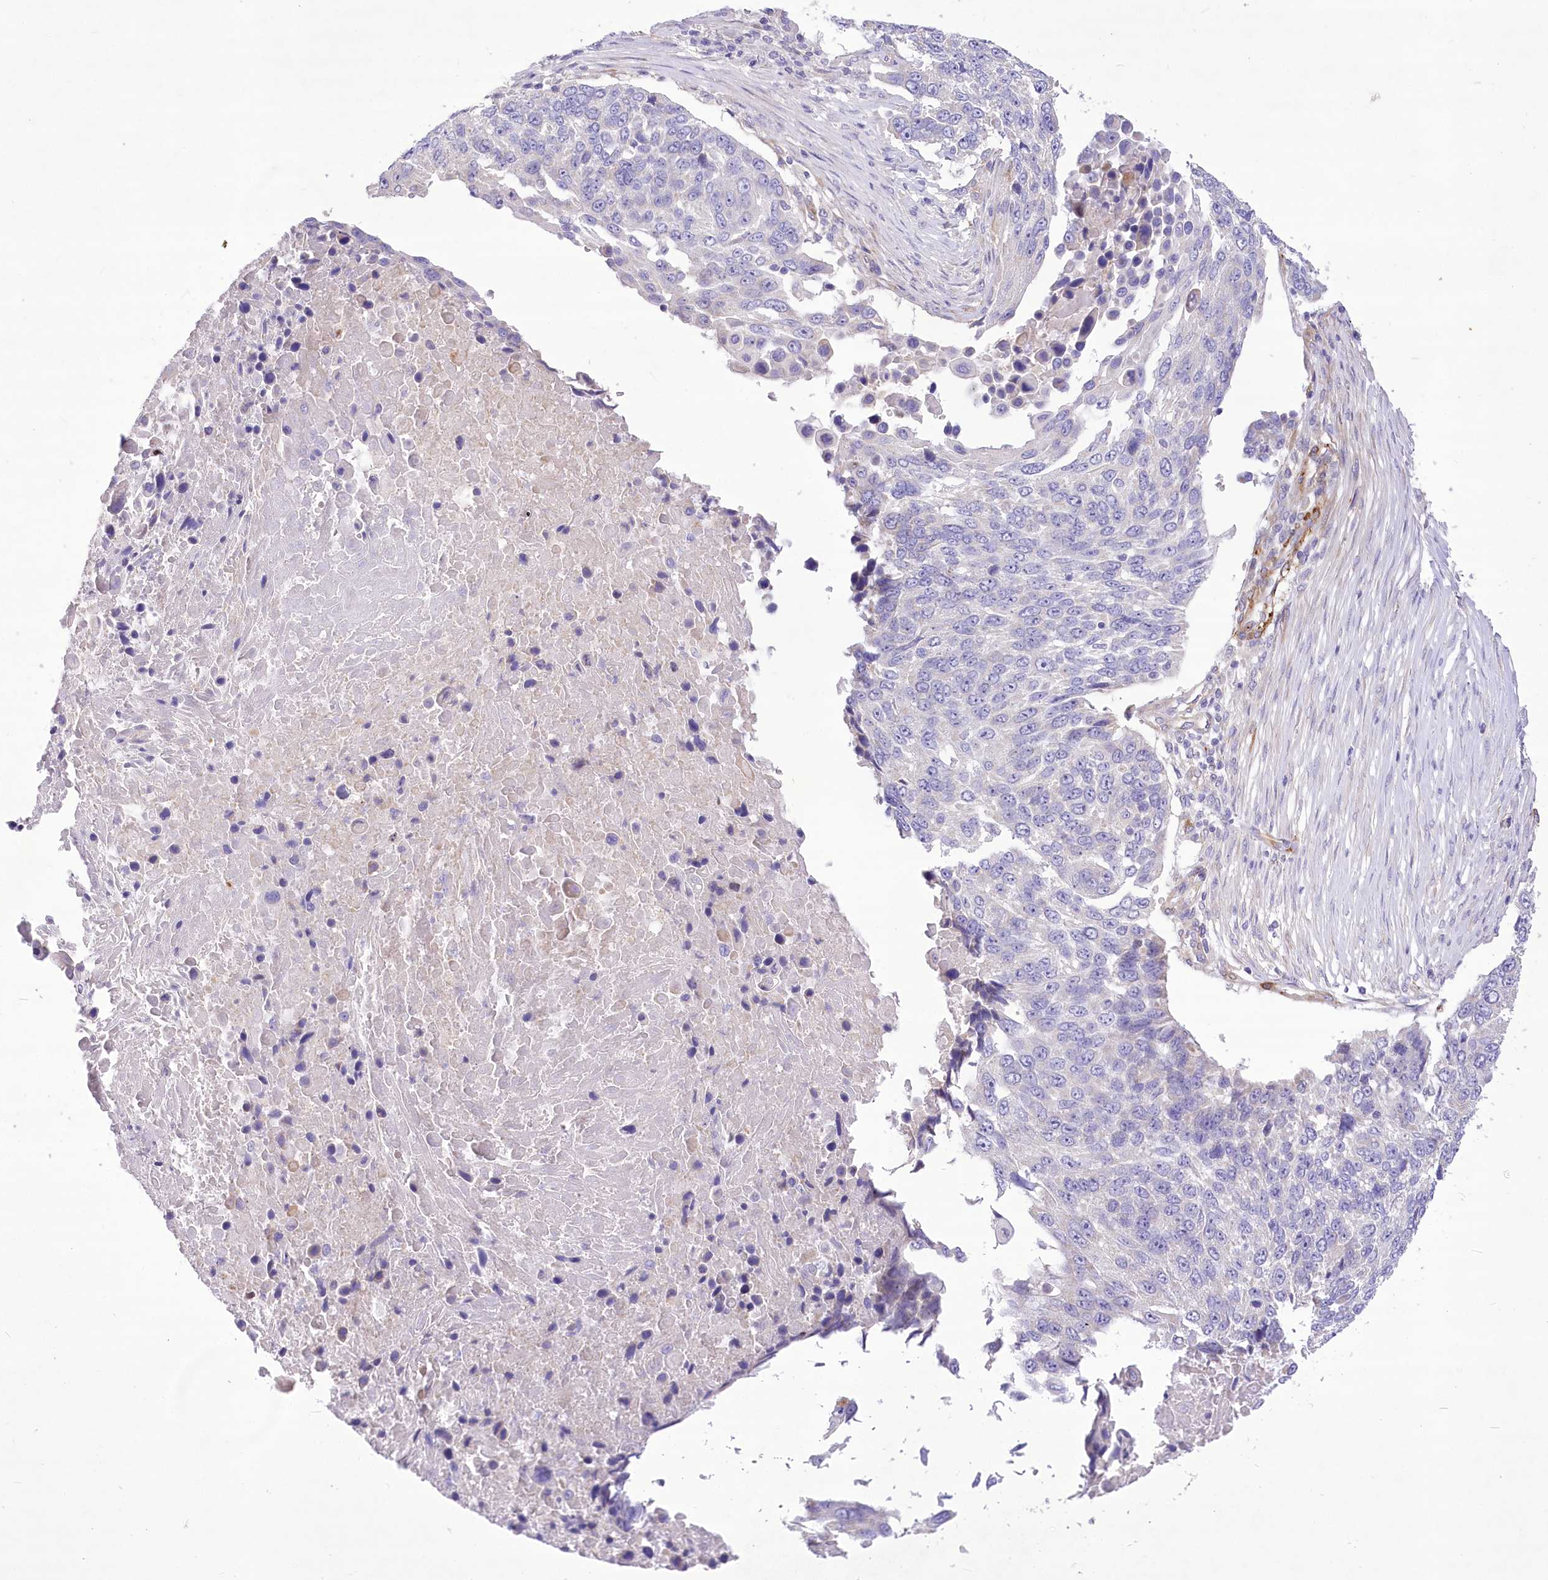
{"staining": {"intensity": "negative", "quantity": "none", "location": "none"}, "tissue": "lung cancer", "cell_type": "Tumor cells", "image_type": "cancer", "snomed": [{"axis": "morphology", "description": "Squamous cell carcinoma, NOS"}, {"axis": "topography", "description": "Lung"}], "caption": "A histopathology image of human lung squamous cell carcinoma is negative for staining in tumor cells.", "gene": "ANGPTL3", "patient": {"sex": "male", "age": 66}}